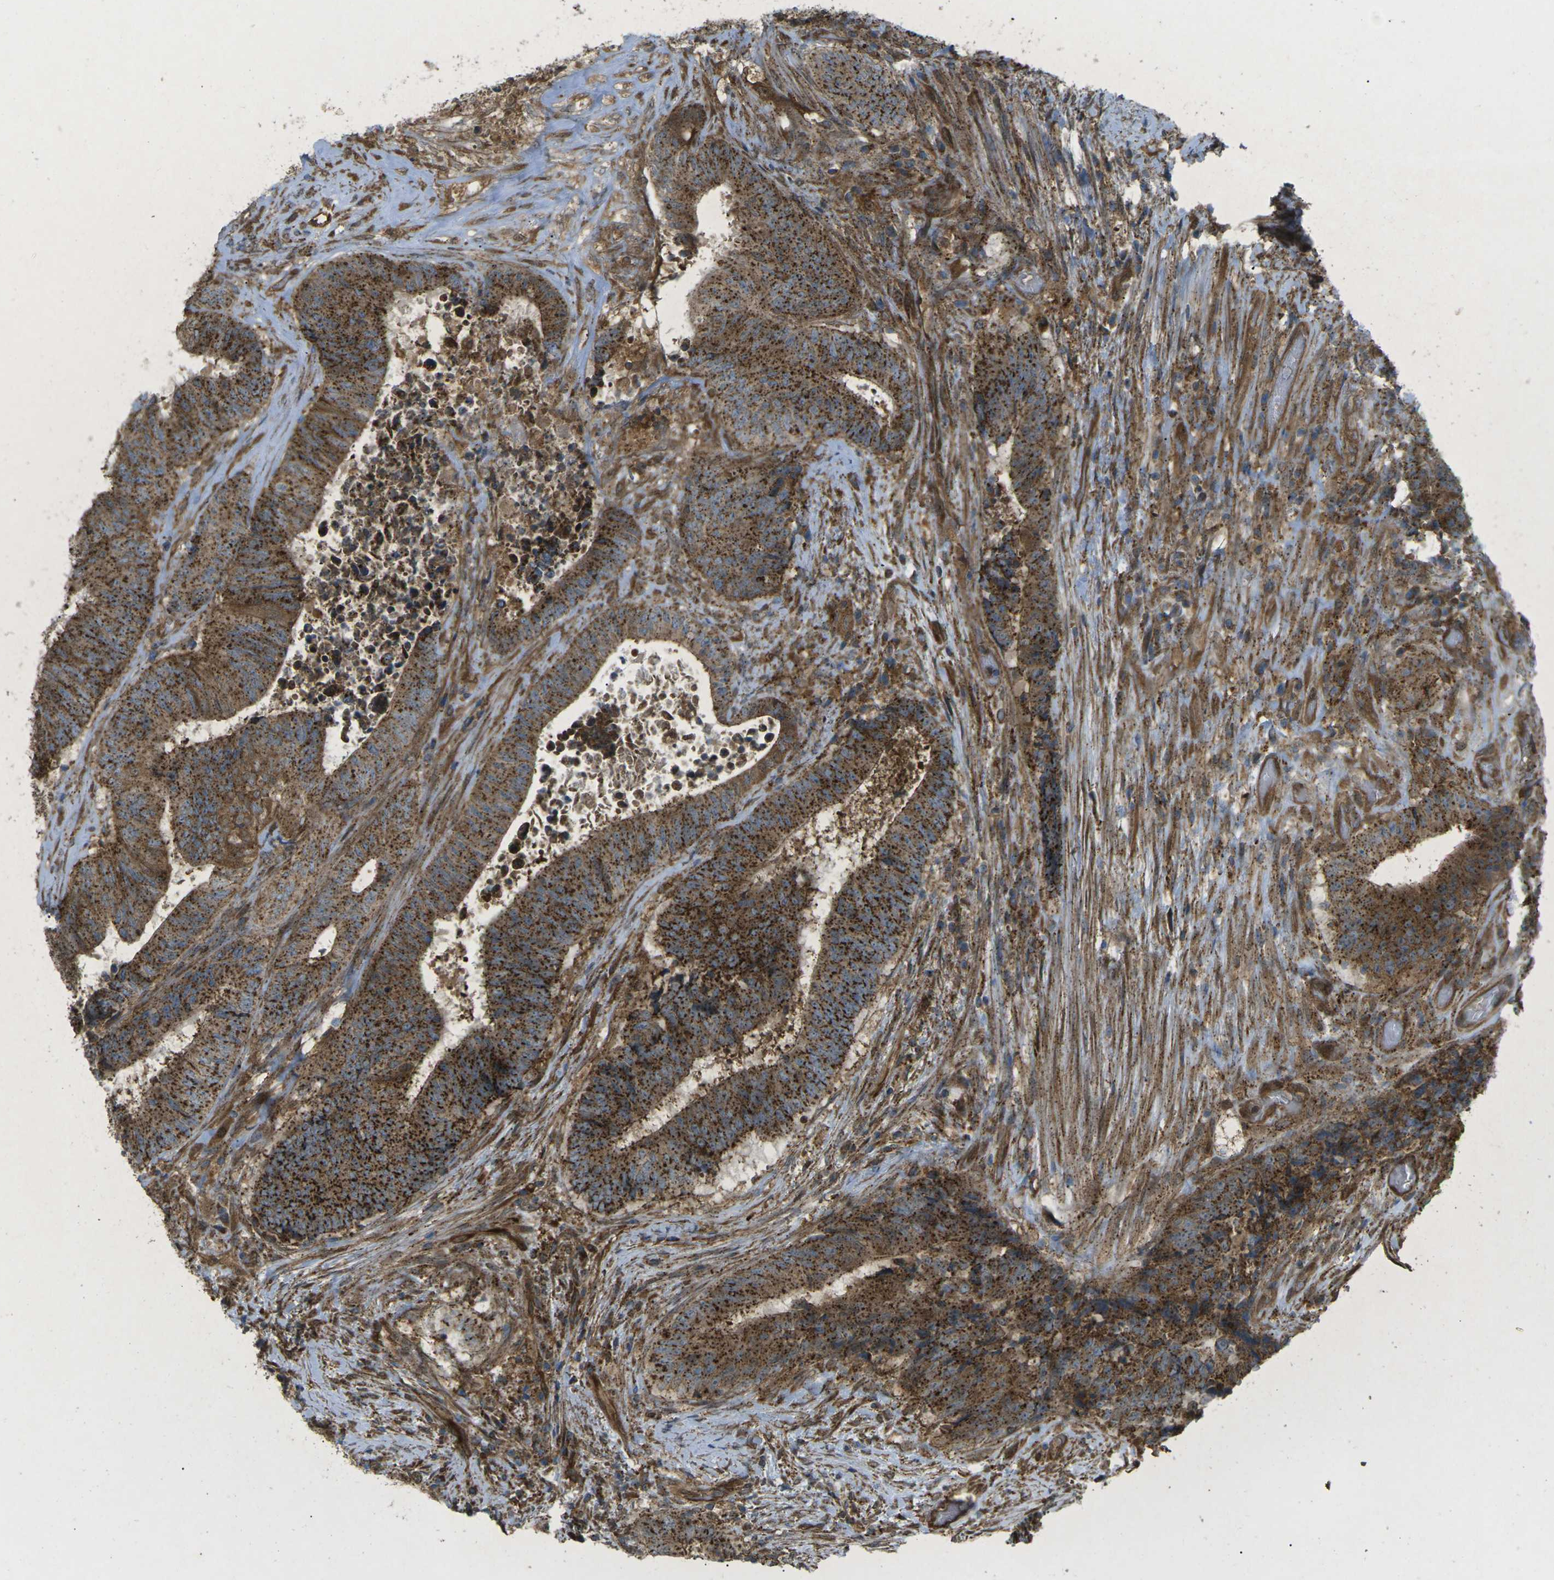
{"staining": {"intensity": "strong", "quantity": ">75%", "location": "cytoplasmic/membranous"}, "tissue": "colorectal cancer", "cell_type": "Tumor cells", "image_type": "cancer", "snomed": [{"axis": "morphology", "description": "Adenocarcinoma, NOS"}, {"axis": "topography", "description": "Rectum"}], "caption": "DAB immunohistochemical staining of colorectal cancer (adenocarcinoma) displays strong cytoplasmic/membranous protein staining in about >75% of tumor cells.", "gene": "CHMP3", "patient": {"sex": "male", "age": 72}}